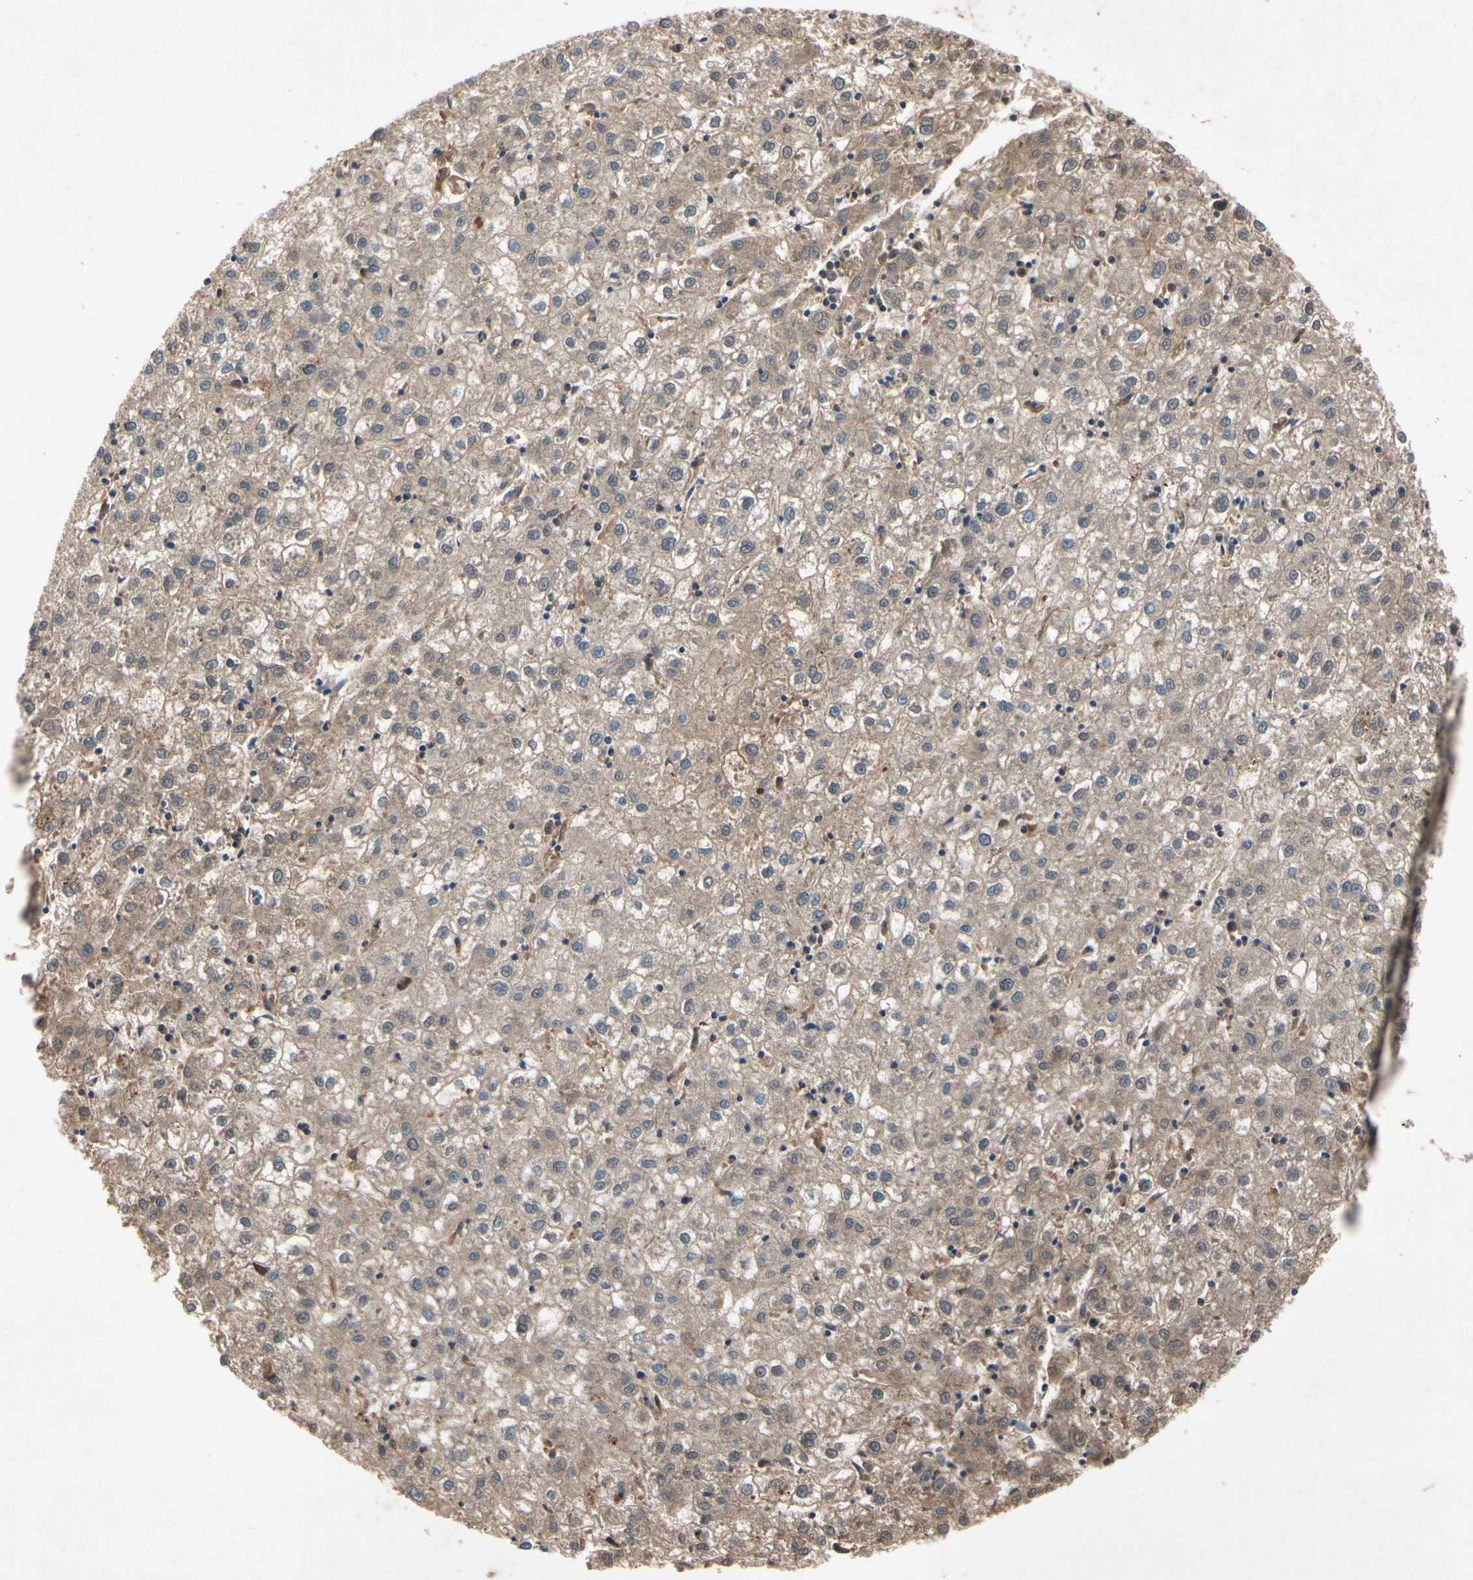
{"staining": {"intensity": "weak", "quantity": ">75%", "location": "cytoplasmic/membranous"}, "tissue": "liver cancer", "cell_type": "Tumor cells", "image_type": "cancer", "snomed": [{"axis": "morphology", "description": "Carcinoma, Hepatocellular, NOS"}, {"axis": "topography", "description": "Liver"}], "caption": "Protein expression analysis of human liver cancer reveals weak cytoplasmic/membranous positivity in about >75% of tumor cells.", "gene": "IL1RL1", "patient": {"sex": "male", "age": 72}}